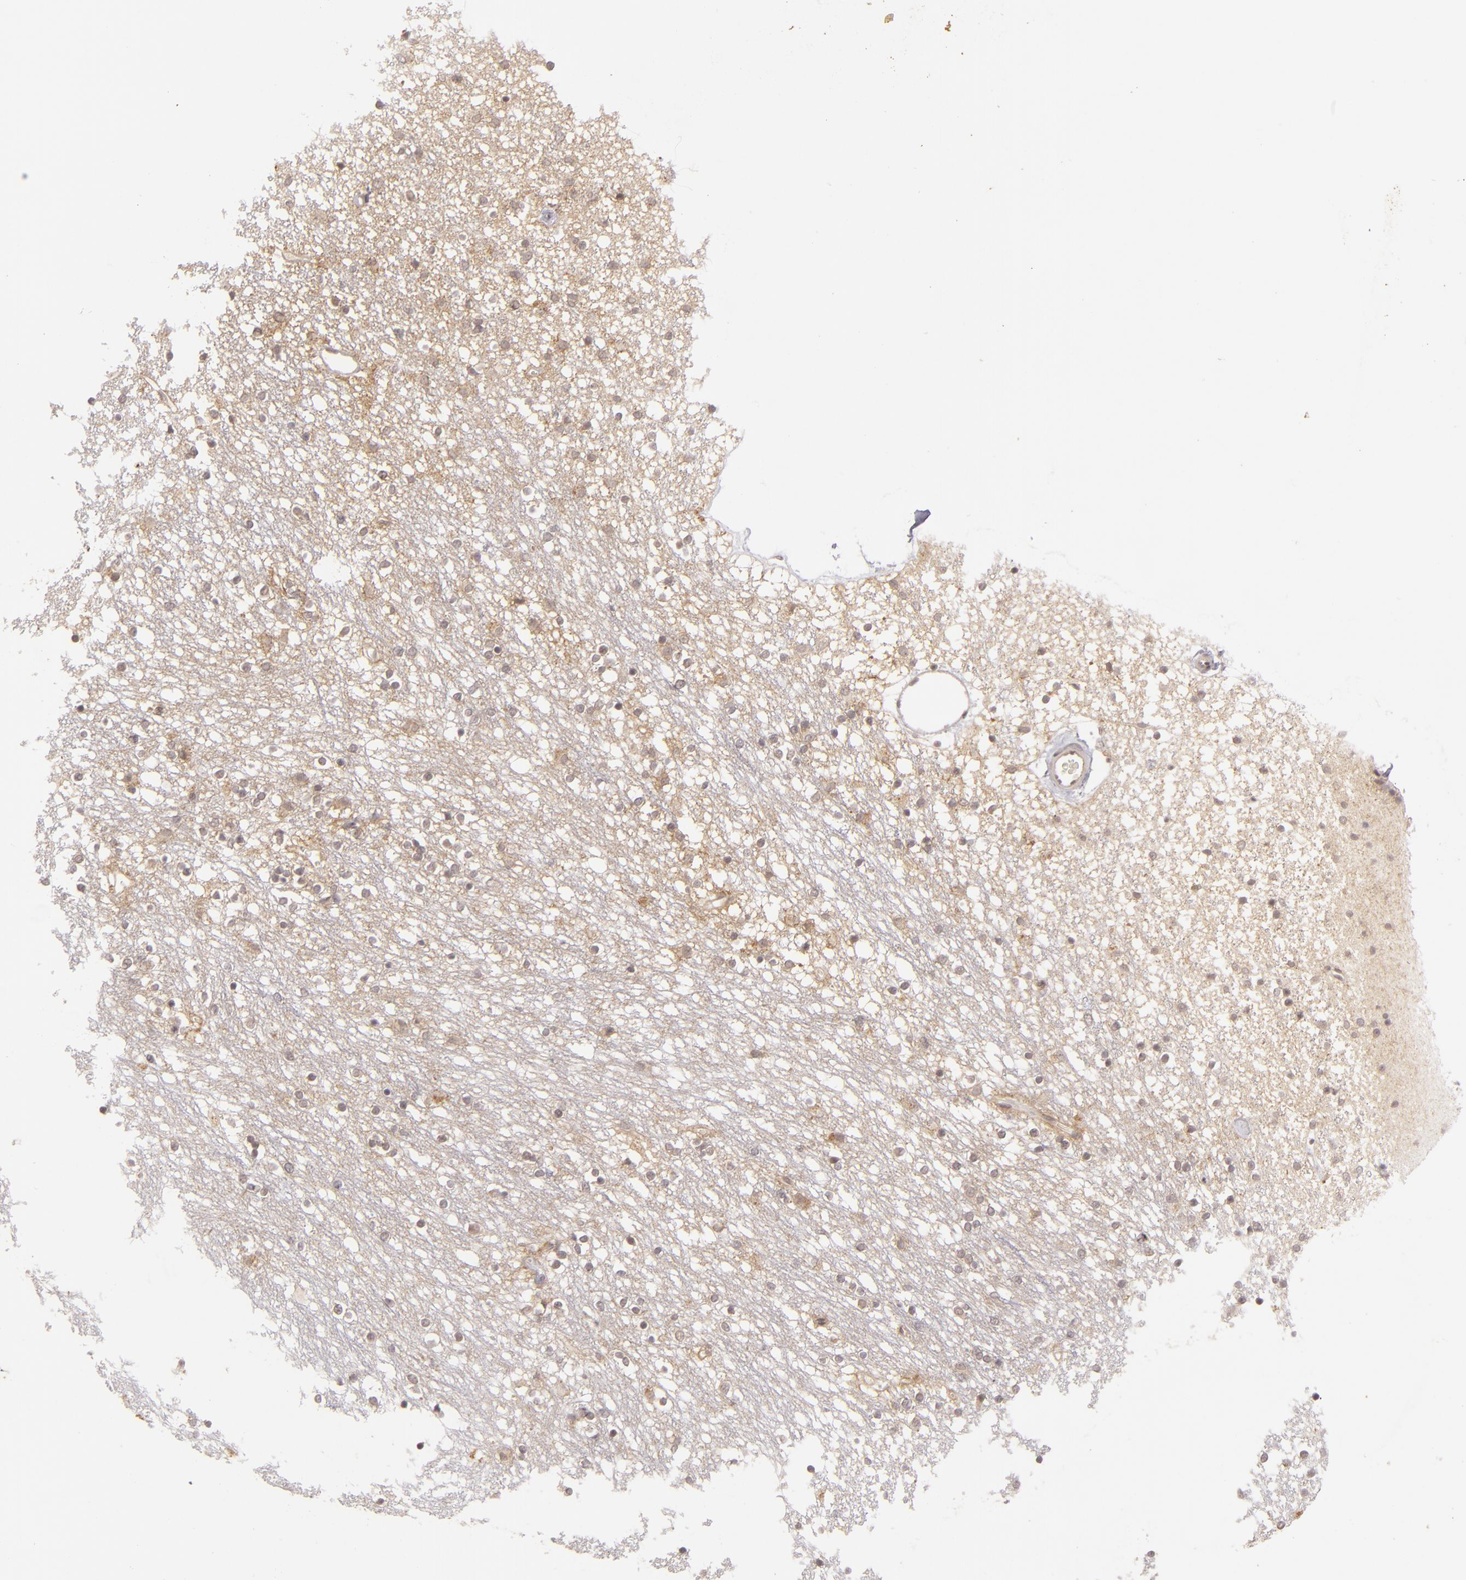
{"staining": {"intensity": "negative", "quantity": "none", "location": "none"}, "tissue": "caudate", "cell_type": "Glial cells", "image_type": "normal", "snomed": [{"axis": "morphology", "description": "Normal tissue, NOS"}, {"axis": "topography", "description": "Lateral ventricle wall"}], "caption": "Glial cells are negative for protein expression in normal human caudate. (Brightfield microscopy of DAB (3,3'-diaminobenzidine) immunohistochemistry (IHC) at high magnification).", "gene": "DFFA", "patient": {"sex": "female", "age": 54}}